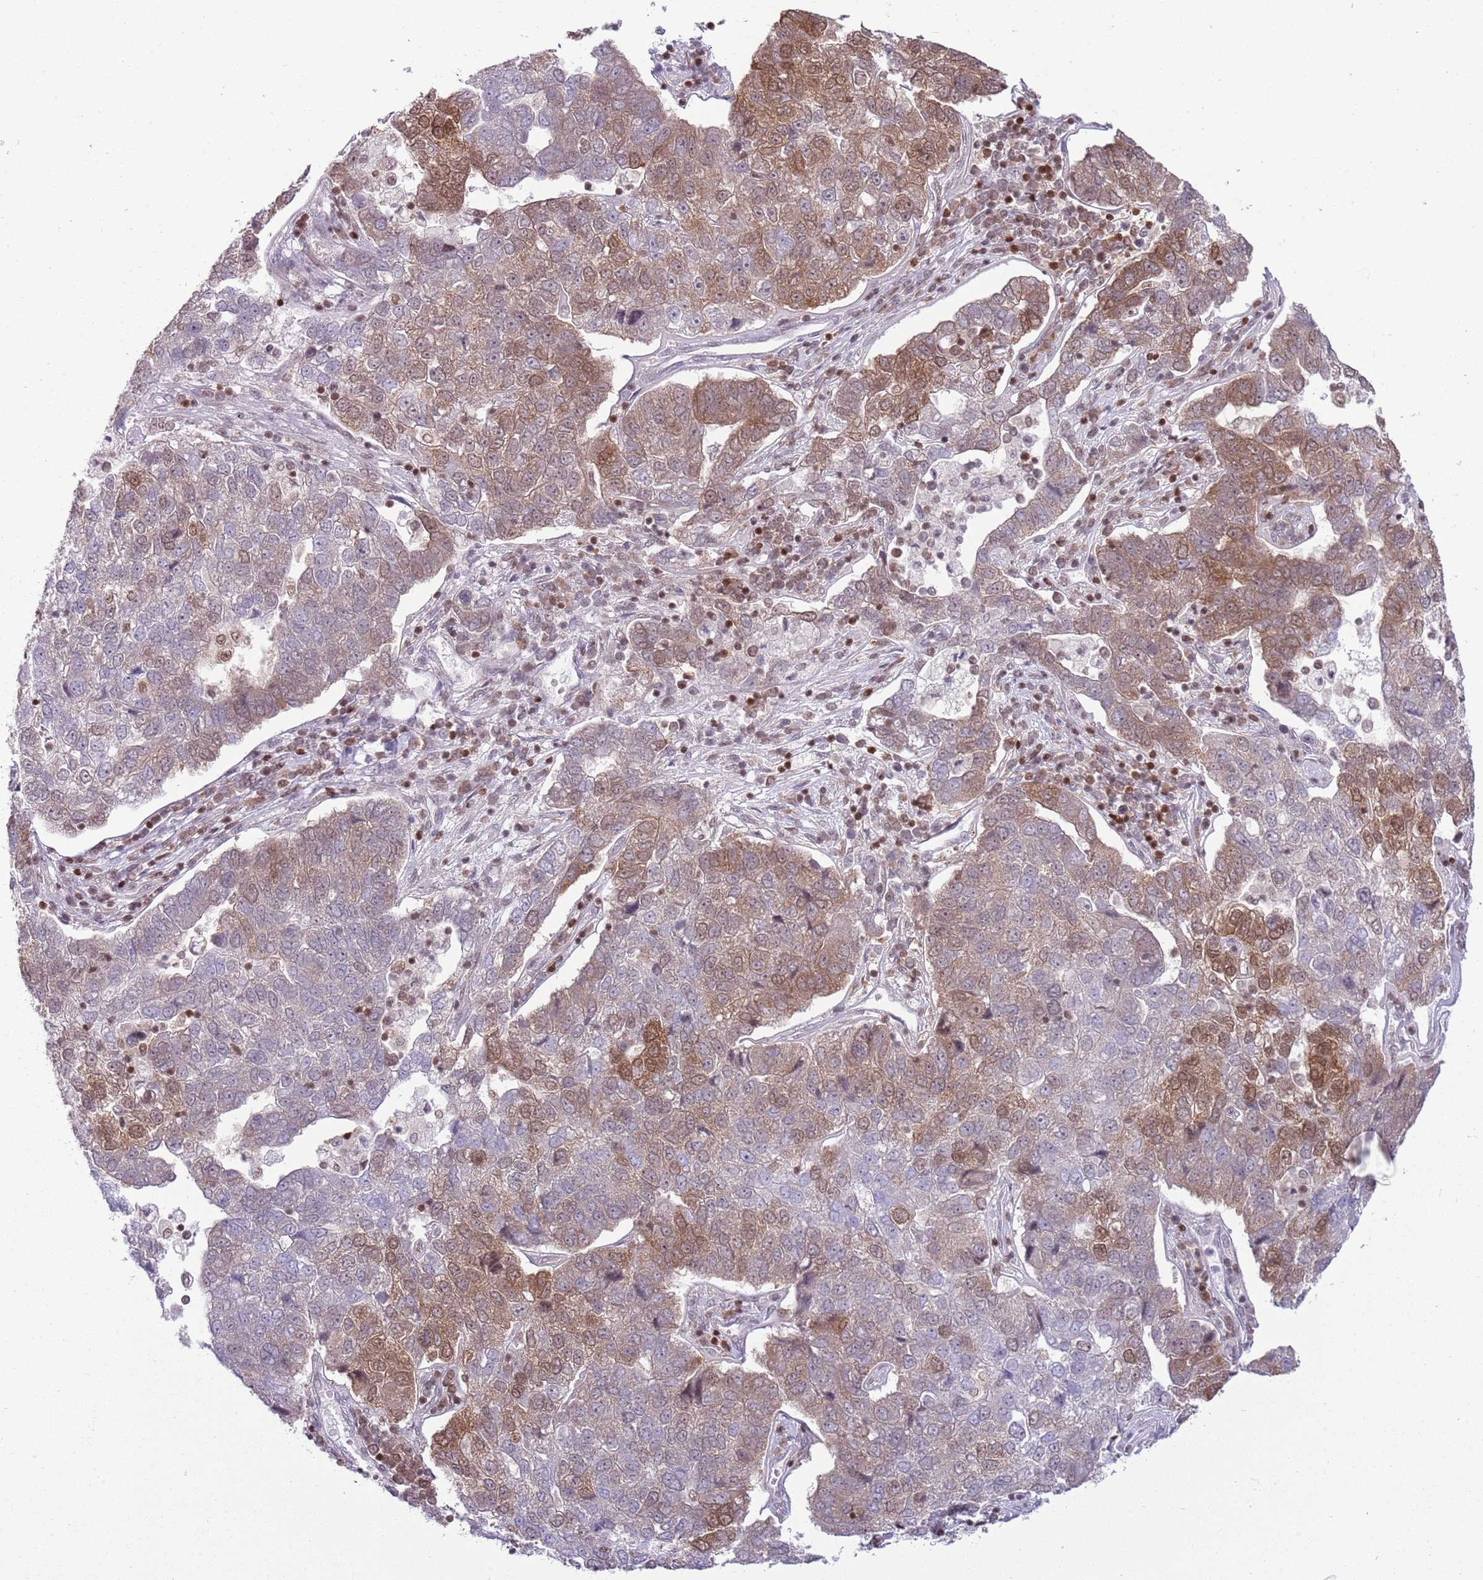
{"staining": {"intensity": "moderate", "quantity": "25%-75%", "location": "nuclear"}, "tissue": "pancreatic cancer", "cell_type": "Tumor cells", "image_type": "cancer", "snomed": [{"axis": "morphology", "description": "Adenocarcinoma, NOS"}, {"axis": "topography", "description": "Pancreas"}], "caption": "The histopathology image exhibits staining of pancreatic adenocarcinoma, revealing moderate nuclear protein expression (brown color) within tumor cells.", "gene": "SELENOH", "patient": {"sex": "female", "age": 61}}